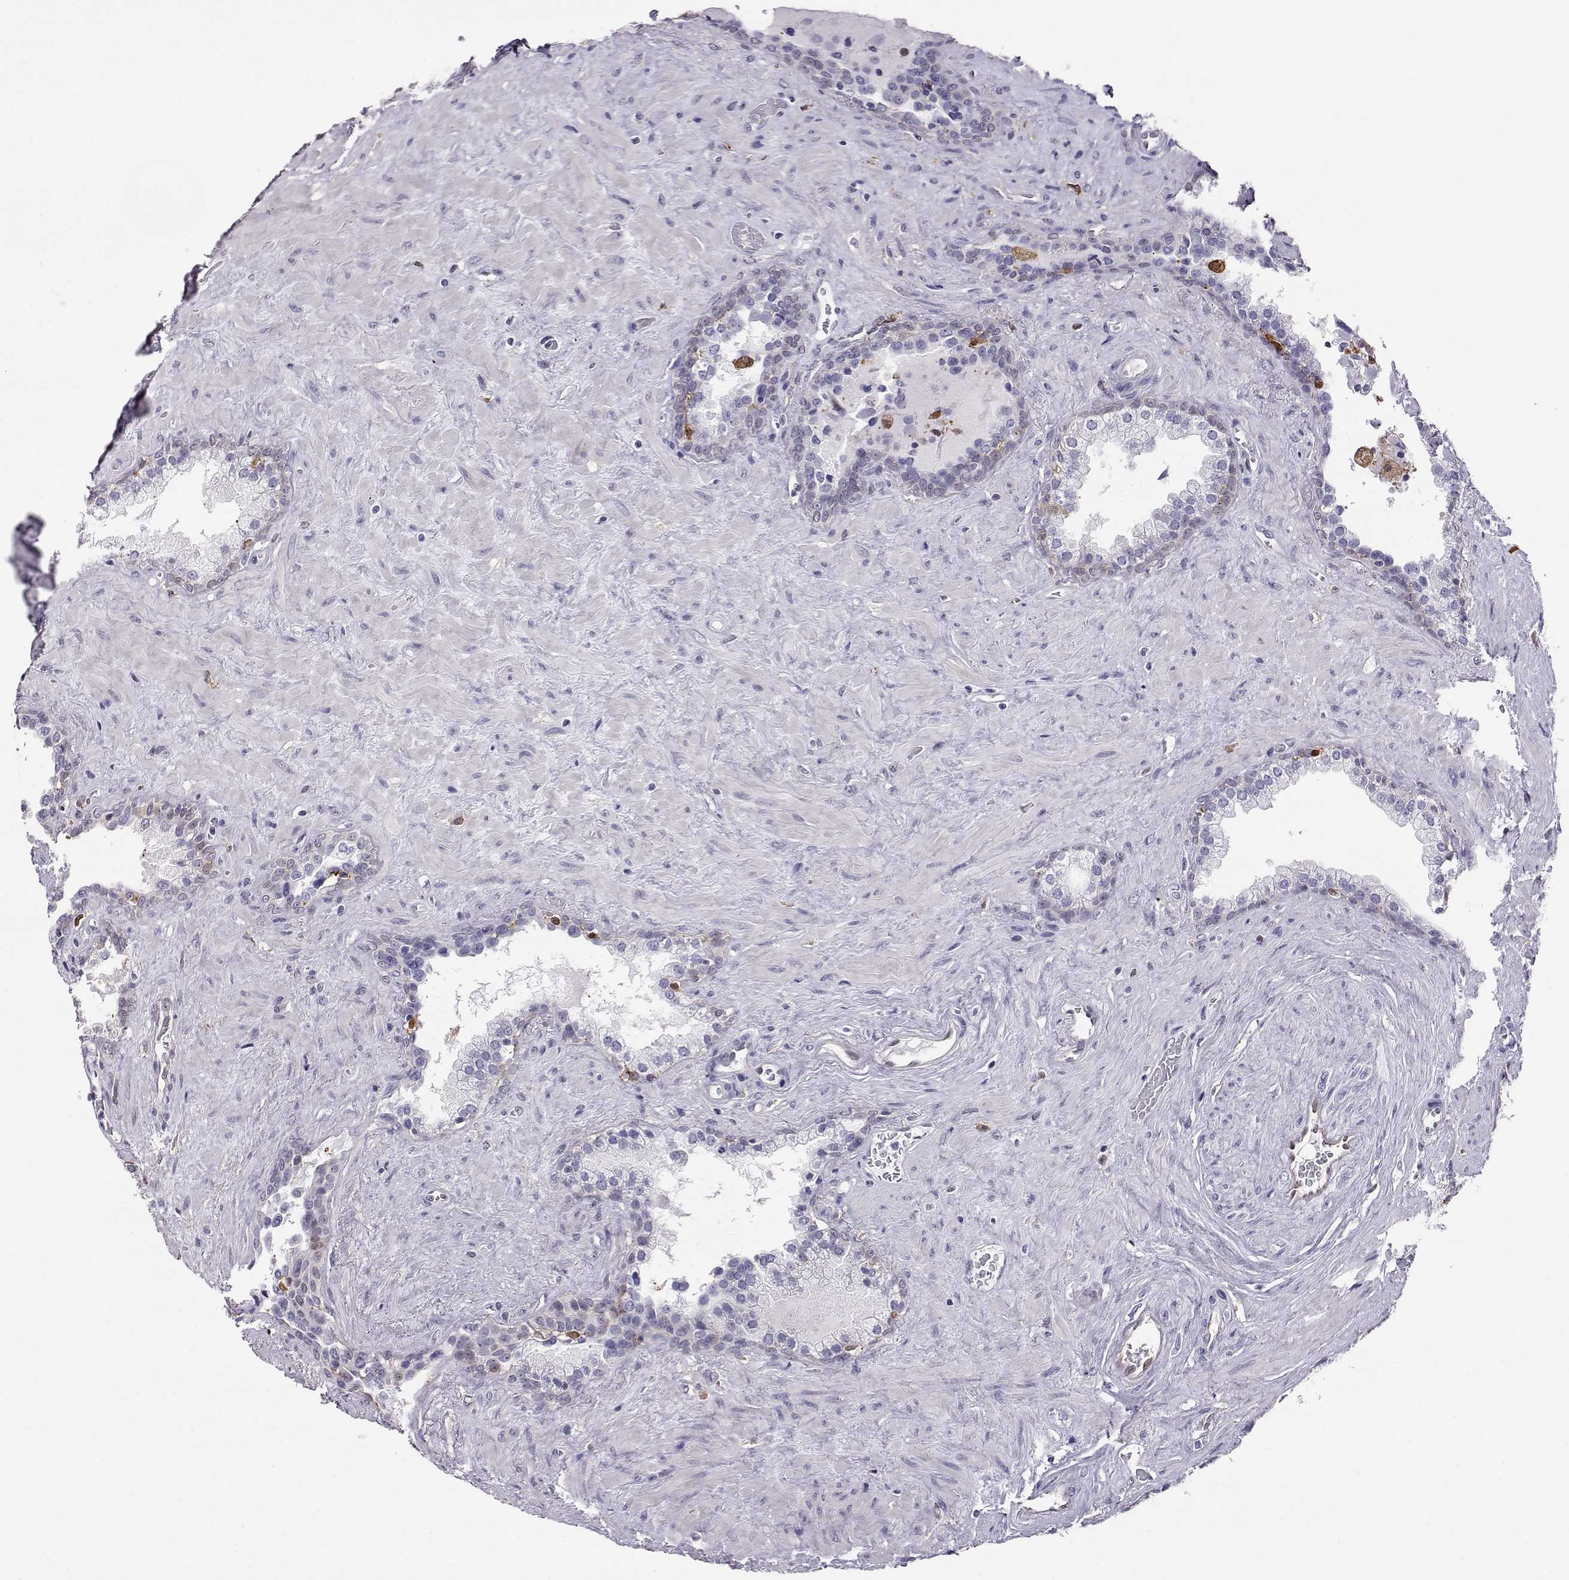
{"staining": {"intensity": "negative", "quantity": "none", "location": "none"}, "tissue": "prostate", "cell_type": "Glandular cells", "image_type": "normal", "snomed": [{"axis": "morphology", "description": "Normal tissue, NOS"}, {"axis": "topography", "description": "Prostate"}], "caption": "Glandular cells are negative for brown protein staining in benign prostate. (DAB IHC, high magnification).", "gene": "AKR1B1", "patient": {"sex": "male", "age": 63}}